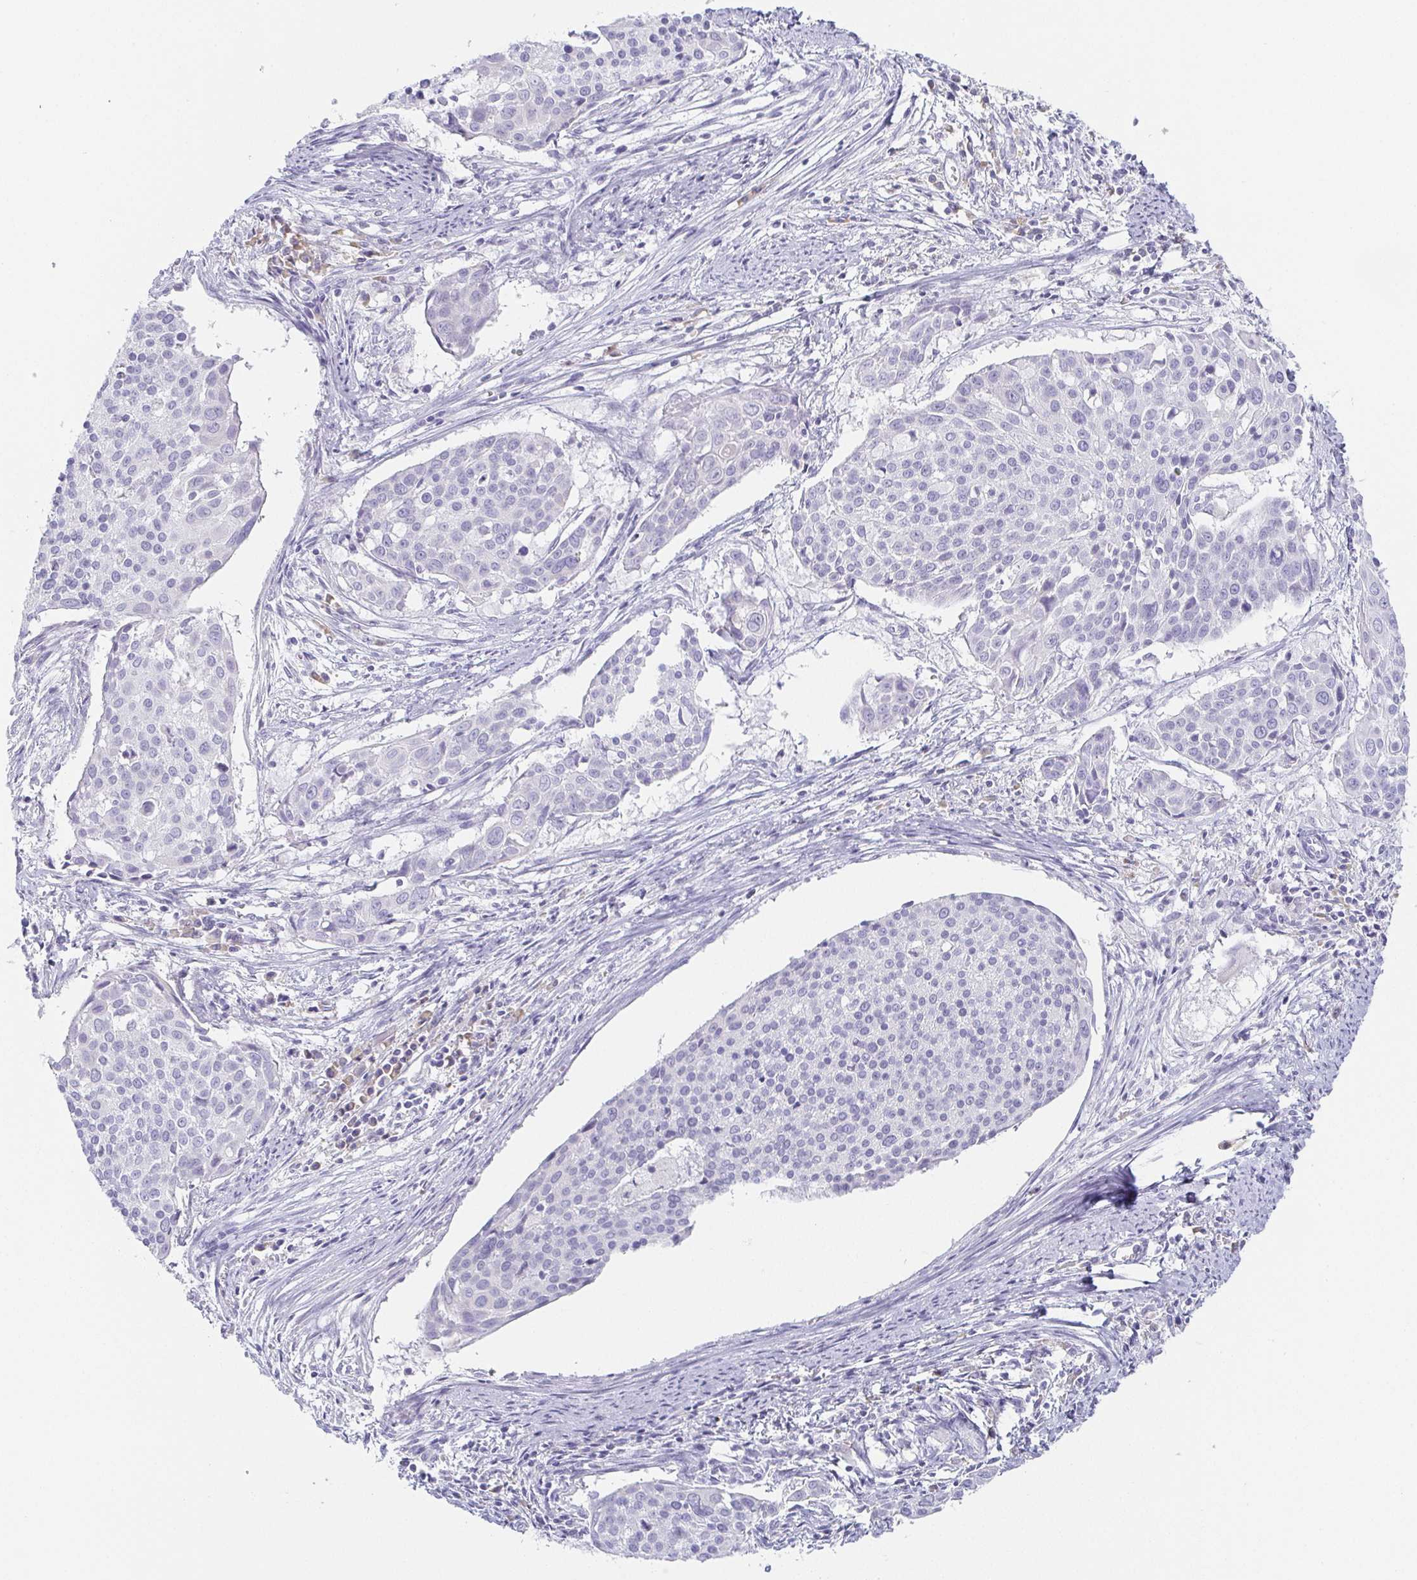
{"staining": {"intensity": "negative", "quantity": "none", "location": "none"}, "tissue": "cervical cancer", "cell_type": "Tumor cells", "image_type": "cancer", "snomed": [{"axis": "morphology", "description": "Squamous cell carcinoma, NOS"}, {"axis": "topography", "description": "Cervix"}], "caption": "The immunohistochemistry (IHC) photomicrograph has no significant positivity in tumor cells of cervical cancer (squamous cell carcinoma) tissue.", "gene": "PRR27", "patient": {"sex": "female", "age": 39}}